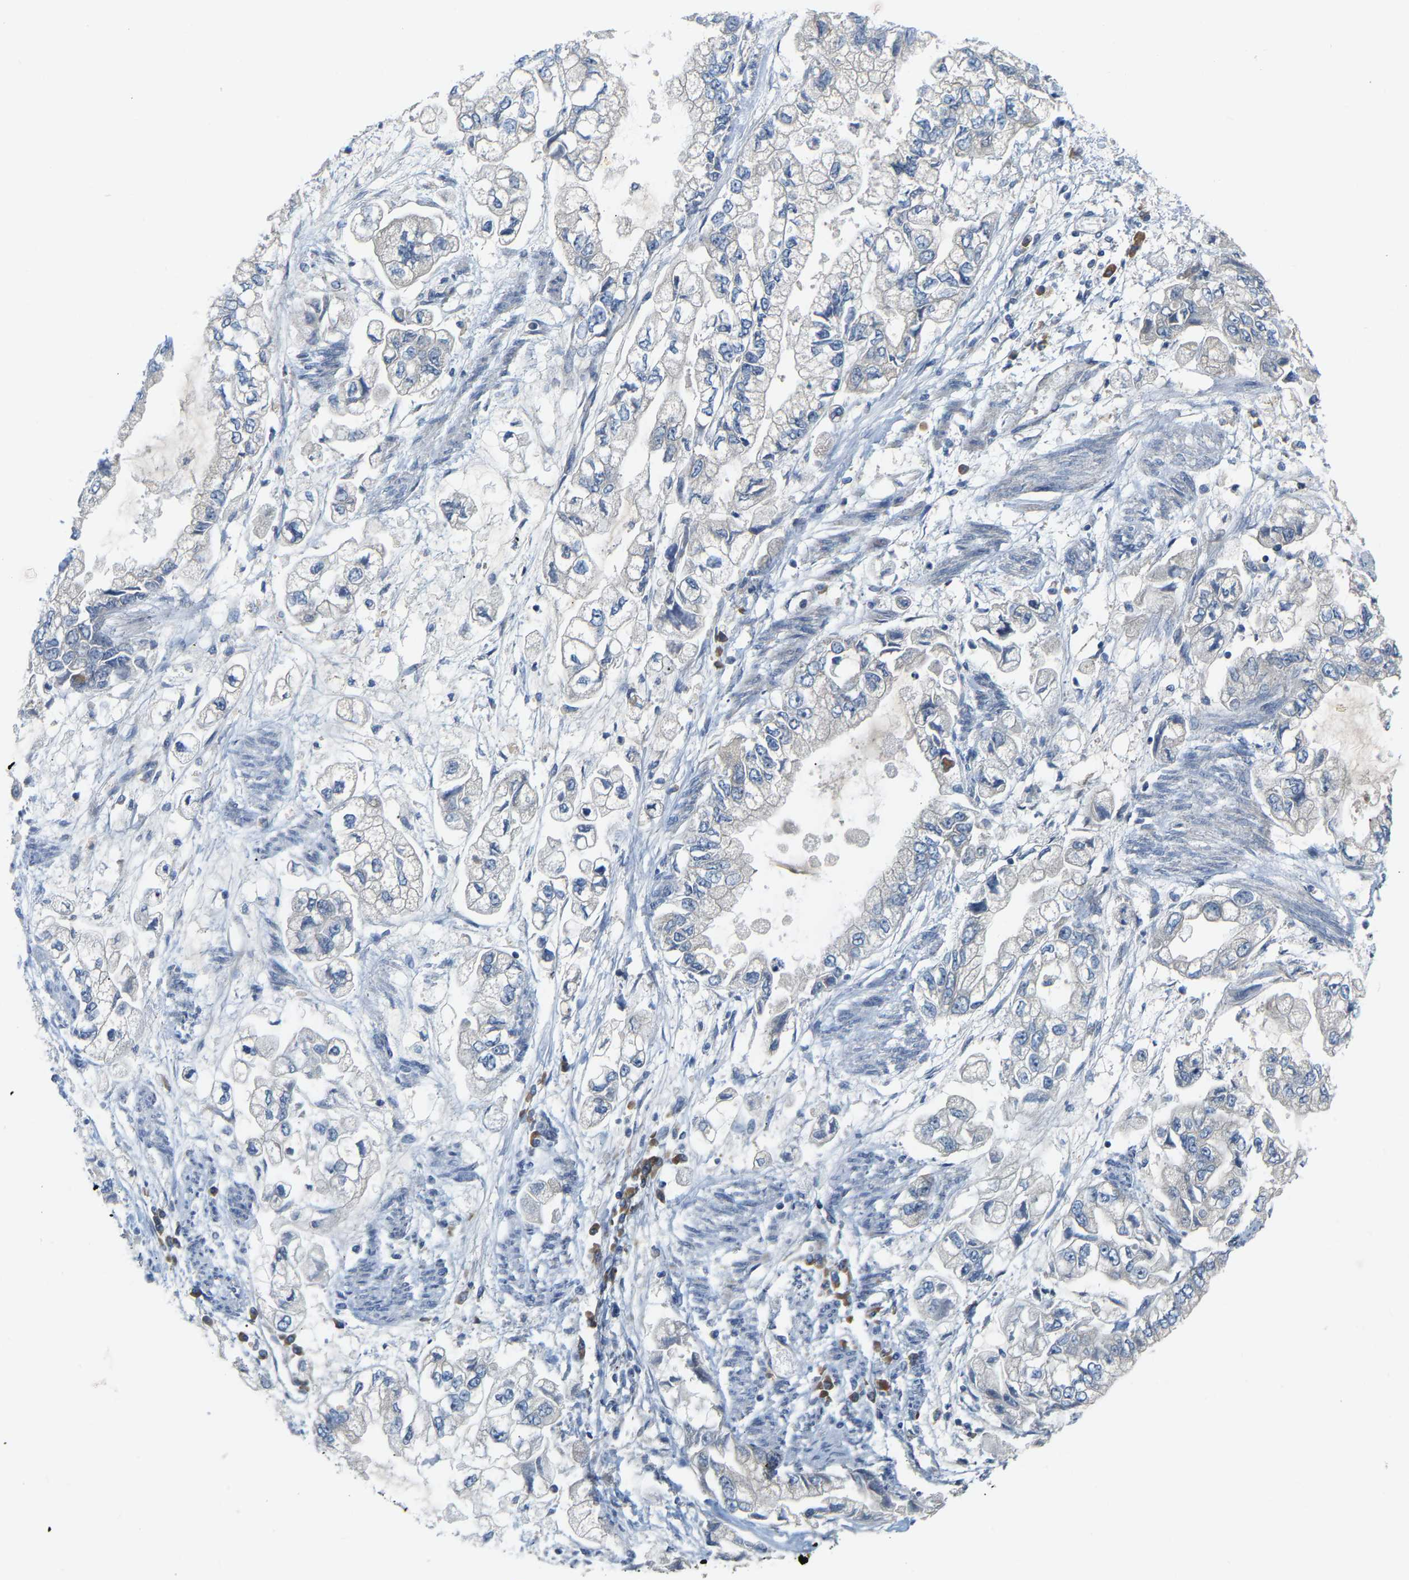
{"staining": {"intensity": "negative", "quantity": "none", "location": "none"}, "tissue": "stomach cancer", "cell_type": "Tumor cells", "image_type": "cancer", "snomed": [{"axis": "morphology", "description": "Normal tissue, NOS"}, {"axis": "morphology", "description": "Adenocarcinoma, NOS"}, {"axis": "topography", "description": "Stomach"}], "caption": "Human stomach adenocarcinoma stained for a protein using immunohistochemistry (IHC) reveals no positivity in tumor cells.", "gene": "PCNT", "patient": {"sex": "male", "age": 62}}